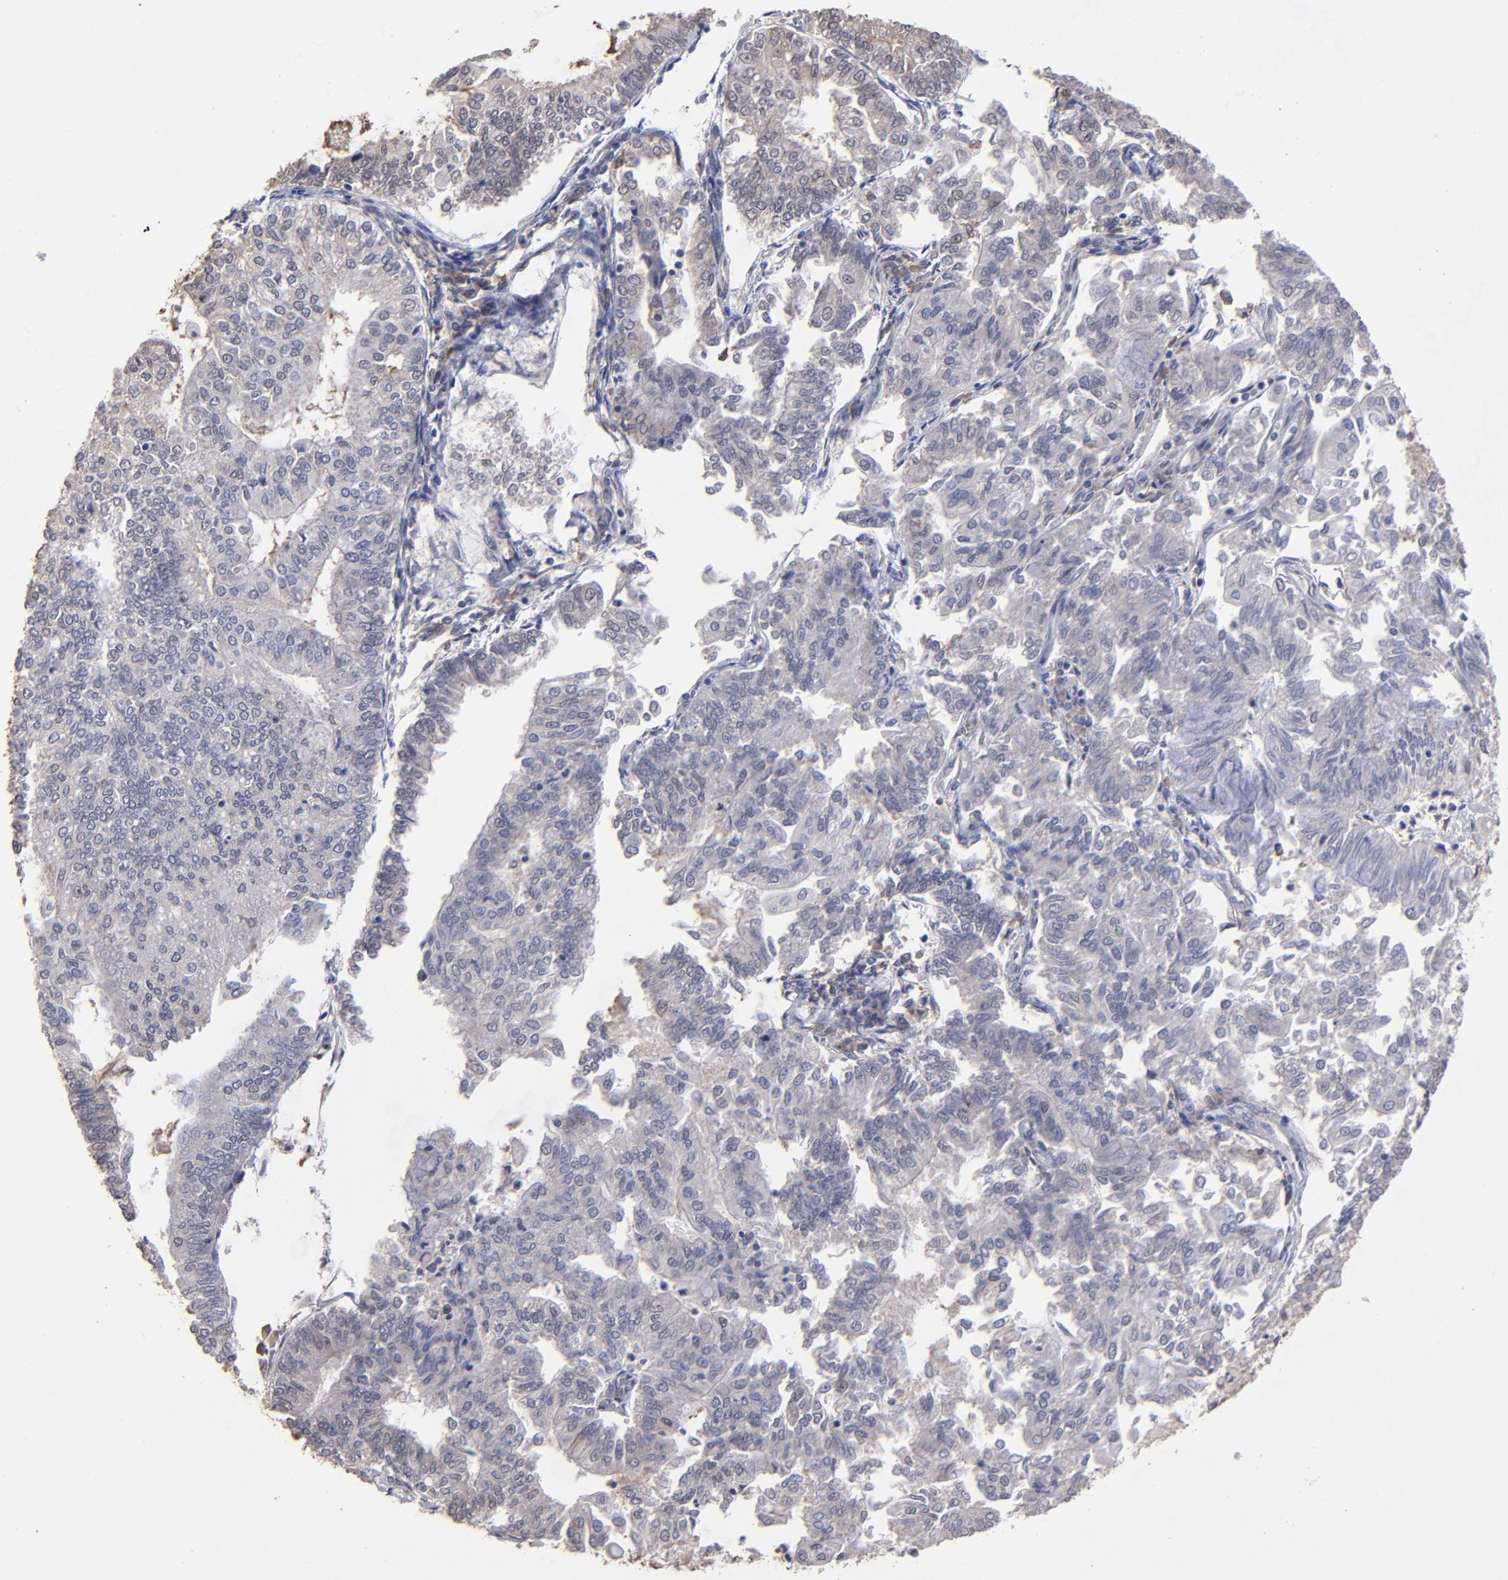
{"staining": {"intensity": "negative", "quantity": "none", "location": "none"}, "tissue": "endometrial cancer", "cell_type": "Tumor cells", "image_type": "cancer", "snomed": [{"axis": "morphology", "description": "Adenocarcinoma, NOS"}, {"axis": "topography", "description": "Endometrium"}], "caption": "This photomicrograph is of endometrial cancer (adenocarcinoma) stained with IHC to label a protein in brown with the nuclei are counter-stained blue. There is no expression in tumor cells. (DAB (3,3'-diaminobenzidine) IHC visualized using brightfield microscopy, high magnification).", "gene": "CHL1", "patient": {"sex": "female", "age": 59}}